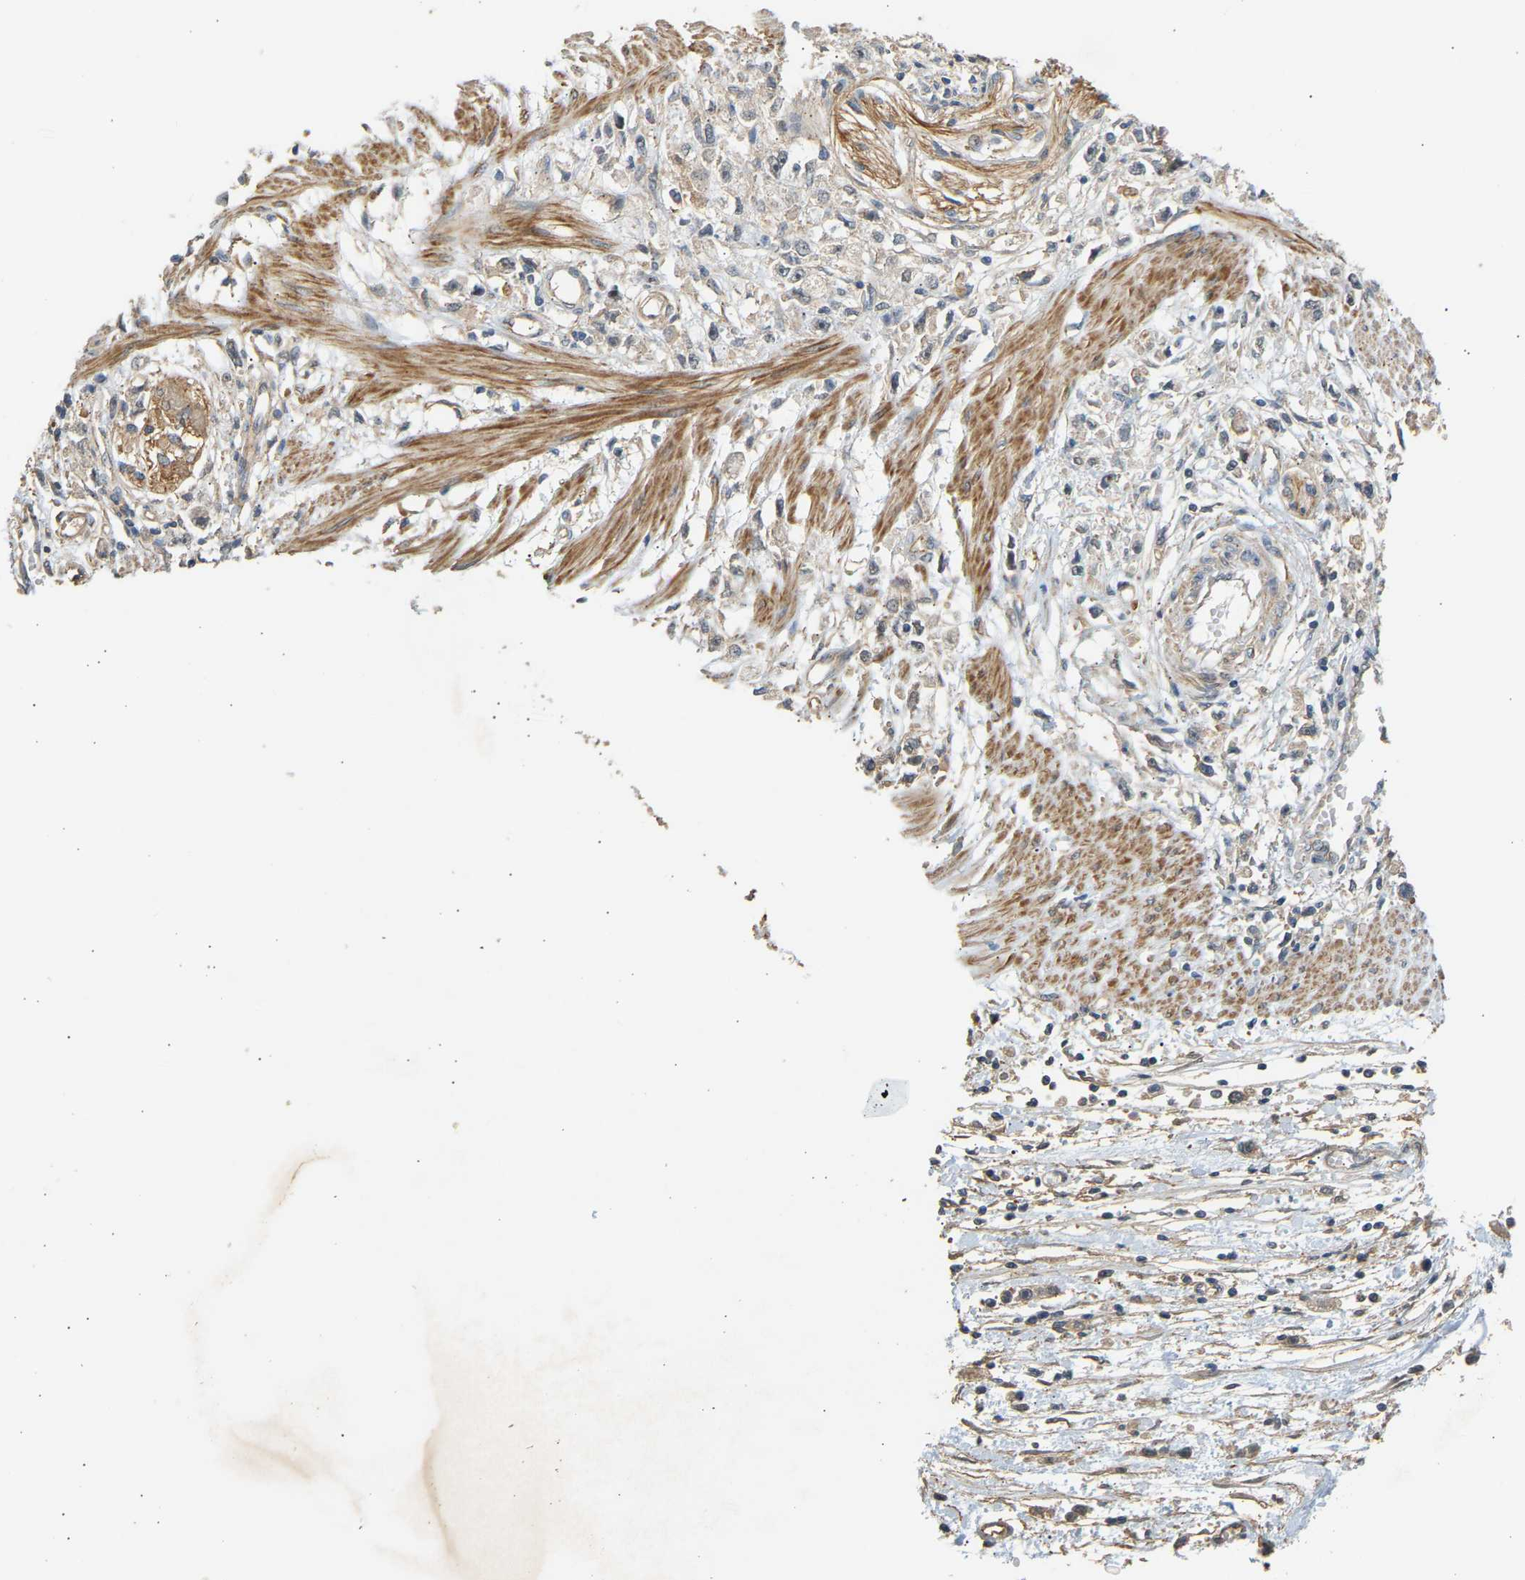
{"staining": {"intensity": "weak", "quantity": "25%-75%", "location": "cytoplasmic/membranous"}, "tissue": "stomach cancer", "cell_type": "Tumor cells", "image_type": "cancer", "snomed": [{"axis": "morphology", "description": "Adenocarcinoma, NOS"}, {"axis": "topography", "description": "Stomach"}], "caption": "Adenocarcinoma (stomach) was stained to show a protein in brown. There is low levels of weak cytoplasmic/membranous staining in about 25%-75% of tumor cells.", "gene": "RGL1", "patient": {"sex": "female", "age": 59}}